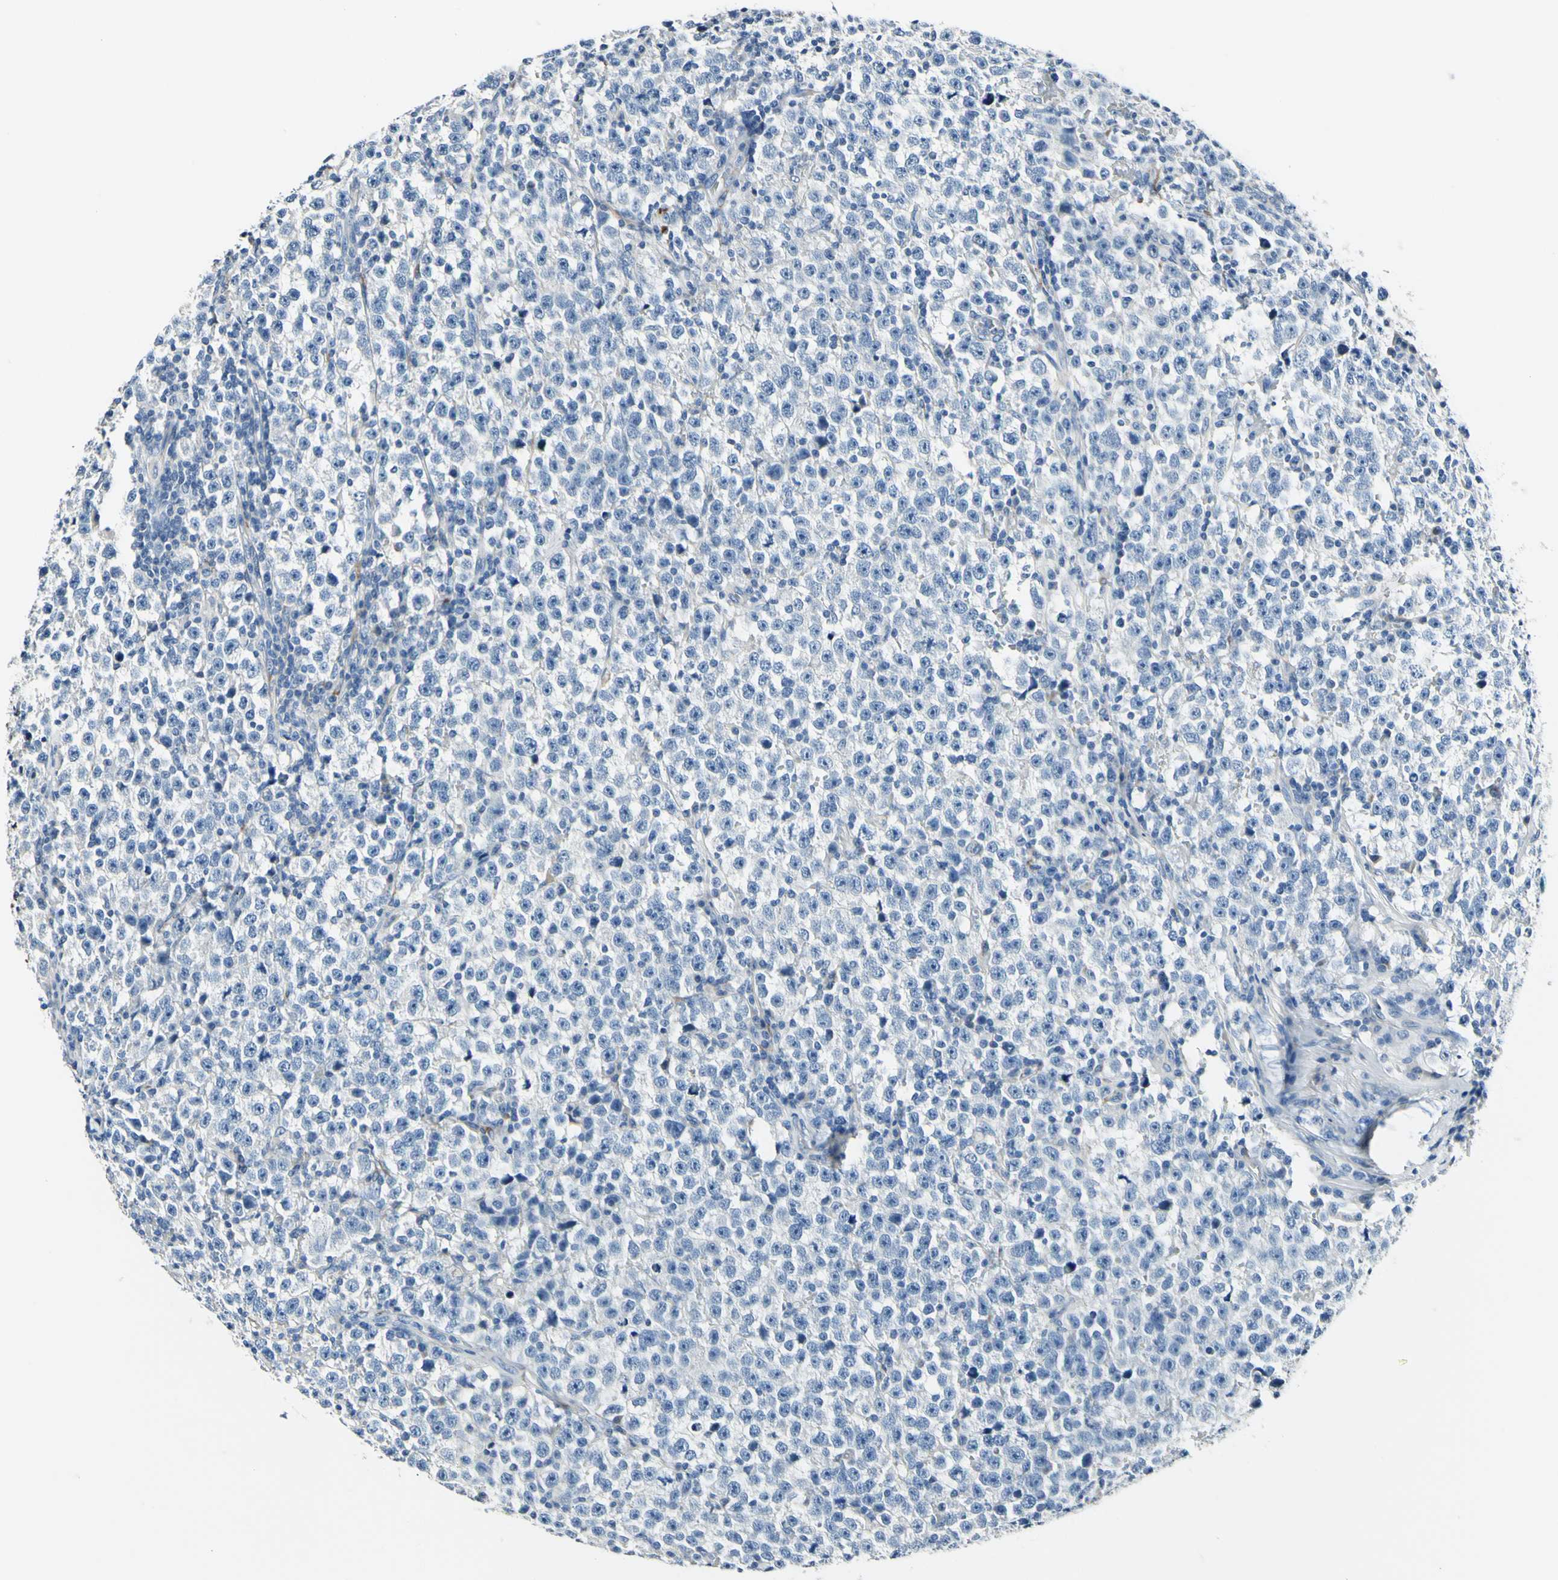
{"staining": {"intensity": "negative", "quantity": "none", "location": "none"}, "tissue": "testis cancer", "cell_type": "Tumor cells", "image_type": "cancer", "snomed": [{"axis": "morphology", "description": "Seminoma, NOS"}, {"axis": "topography", "description": "Testis"}], "caption": "An image of testis cancer (seminoma) stained for a protein reveals no brown staining in tumor cells. The staining was performed using DAB (3,3'-diaminobenzidine) to visualize the protein expression in brown, while the nuclei were stained in blue with hematoxylin (Magnification: 20x).", "gene": "COL6A3", "patient": {"sex": "male", "age": 43}}